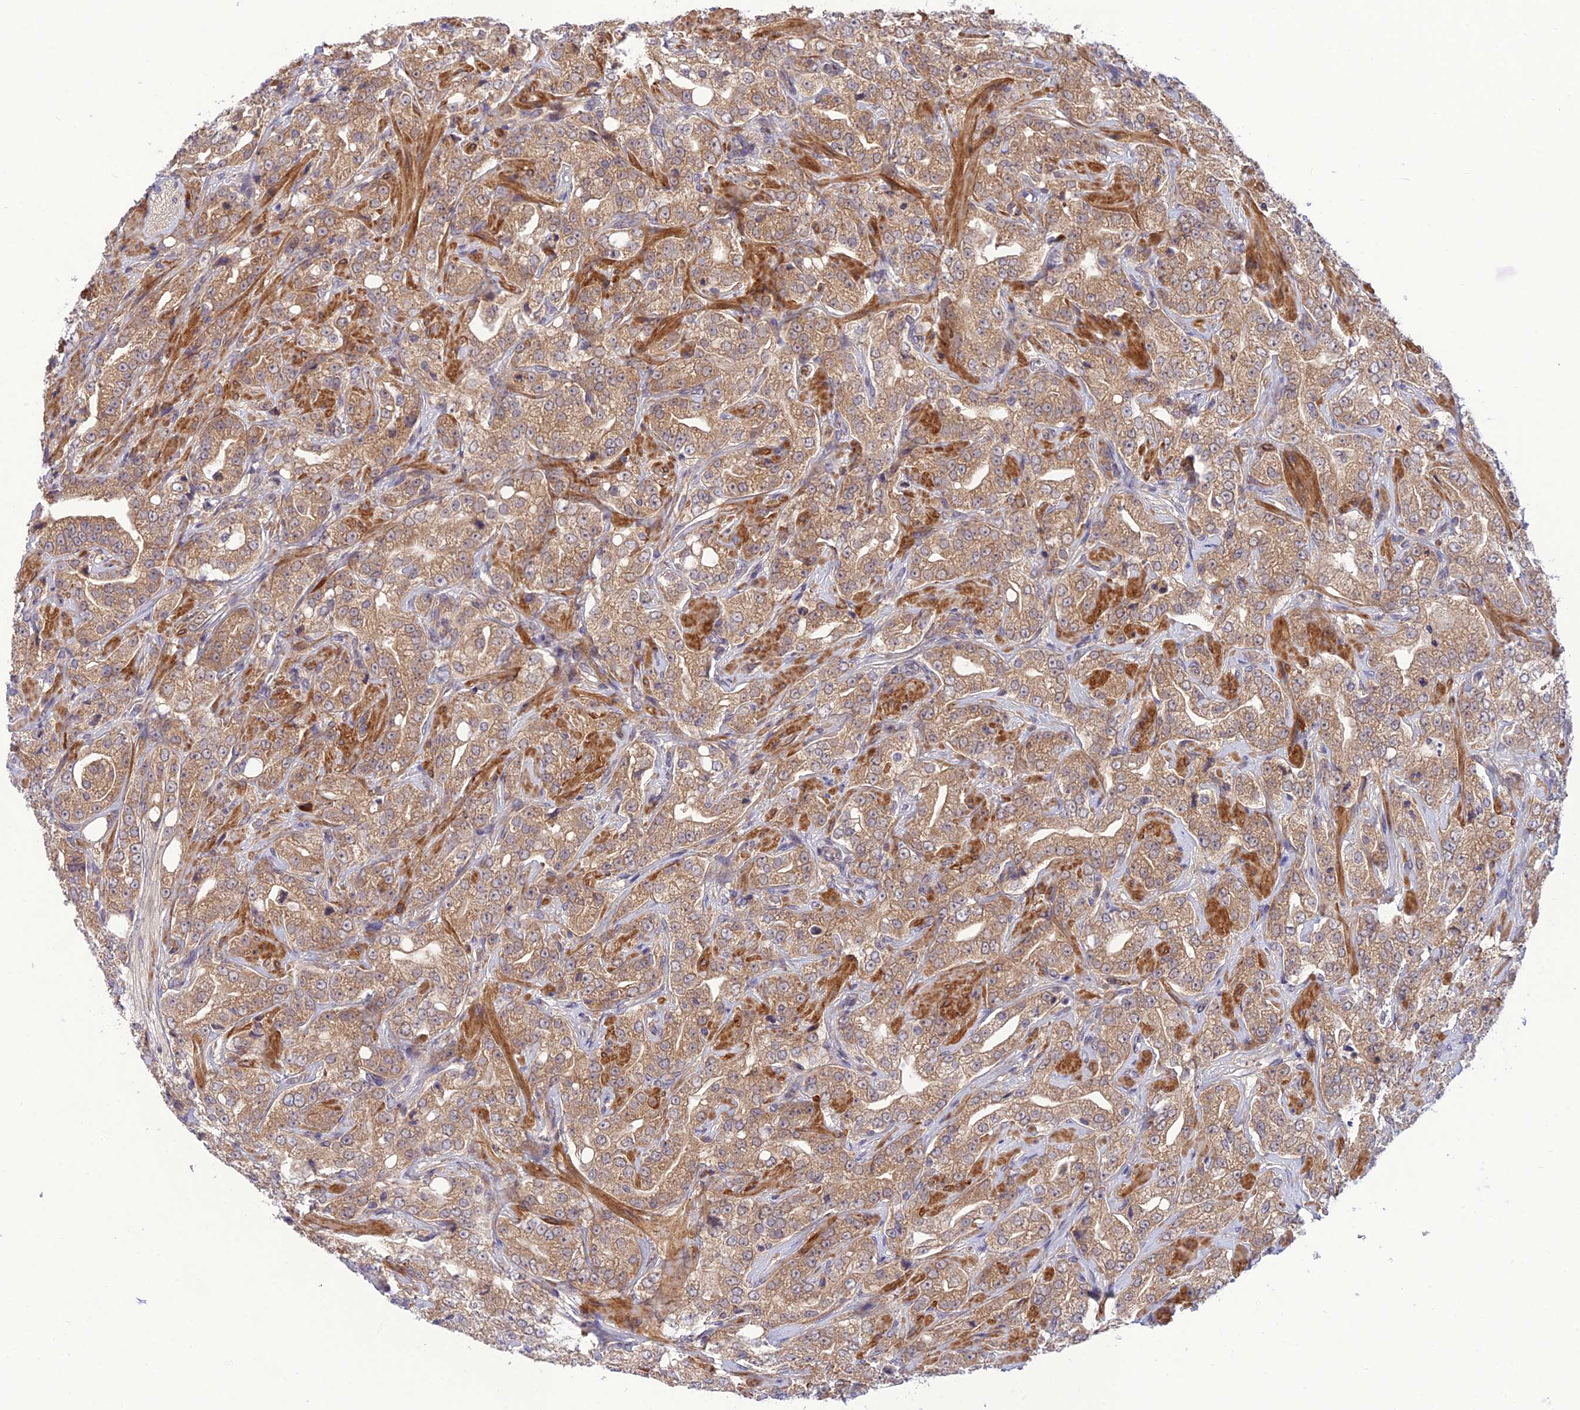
{"staining": {"intensity": "moderate", "quantity": ">75%", "location": "cytoplasmic/membranous"}, "tissue": "prostate cancer", "cell_type": "Tumor cells", "image_type": "cancer", "snomed": [{"axis": "morphology", "description": "Adenocarcinoma, Low grade"}, {"axis": "topography", "description": "Prostate"}], "caption": "Protein expression by immunohistochemistry (IHC) displays moderate cytoplasmic/membranous positivity in about >75% of tumor cells in adenocarcinoma (low-grade) (prostate).", "gene": "UROS", "patient": {"sex": "male", "age": 67}}